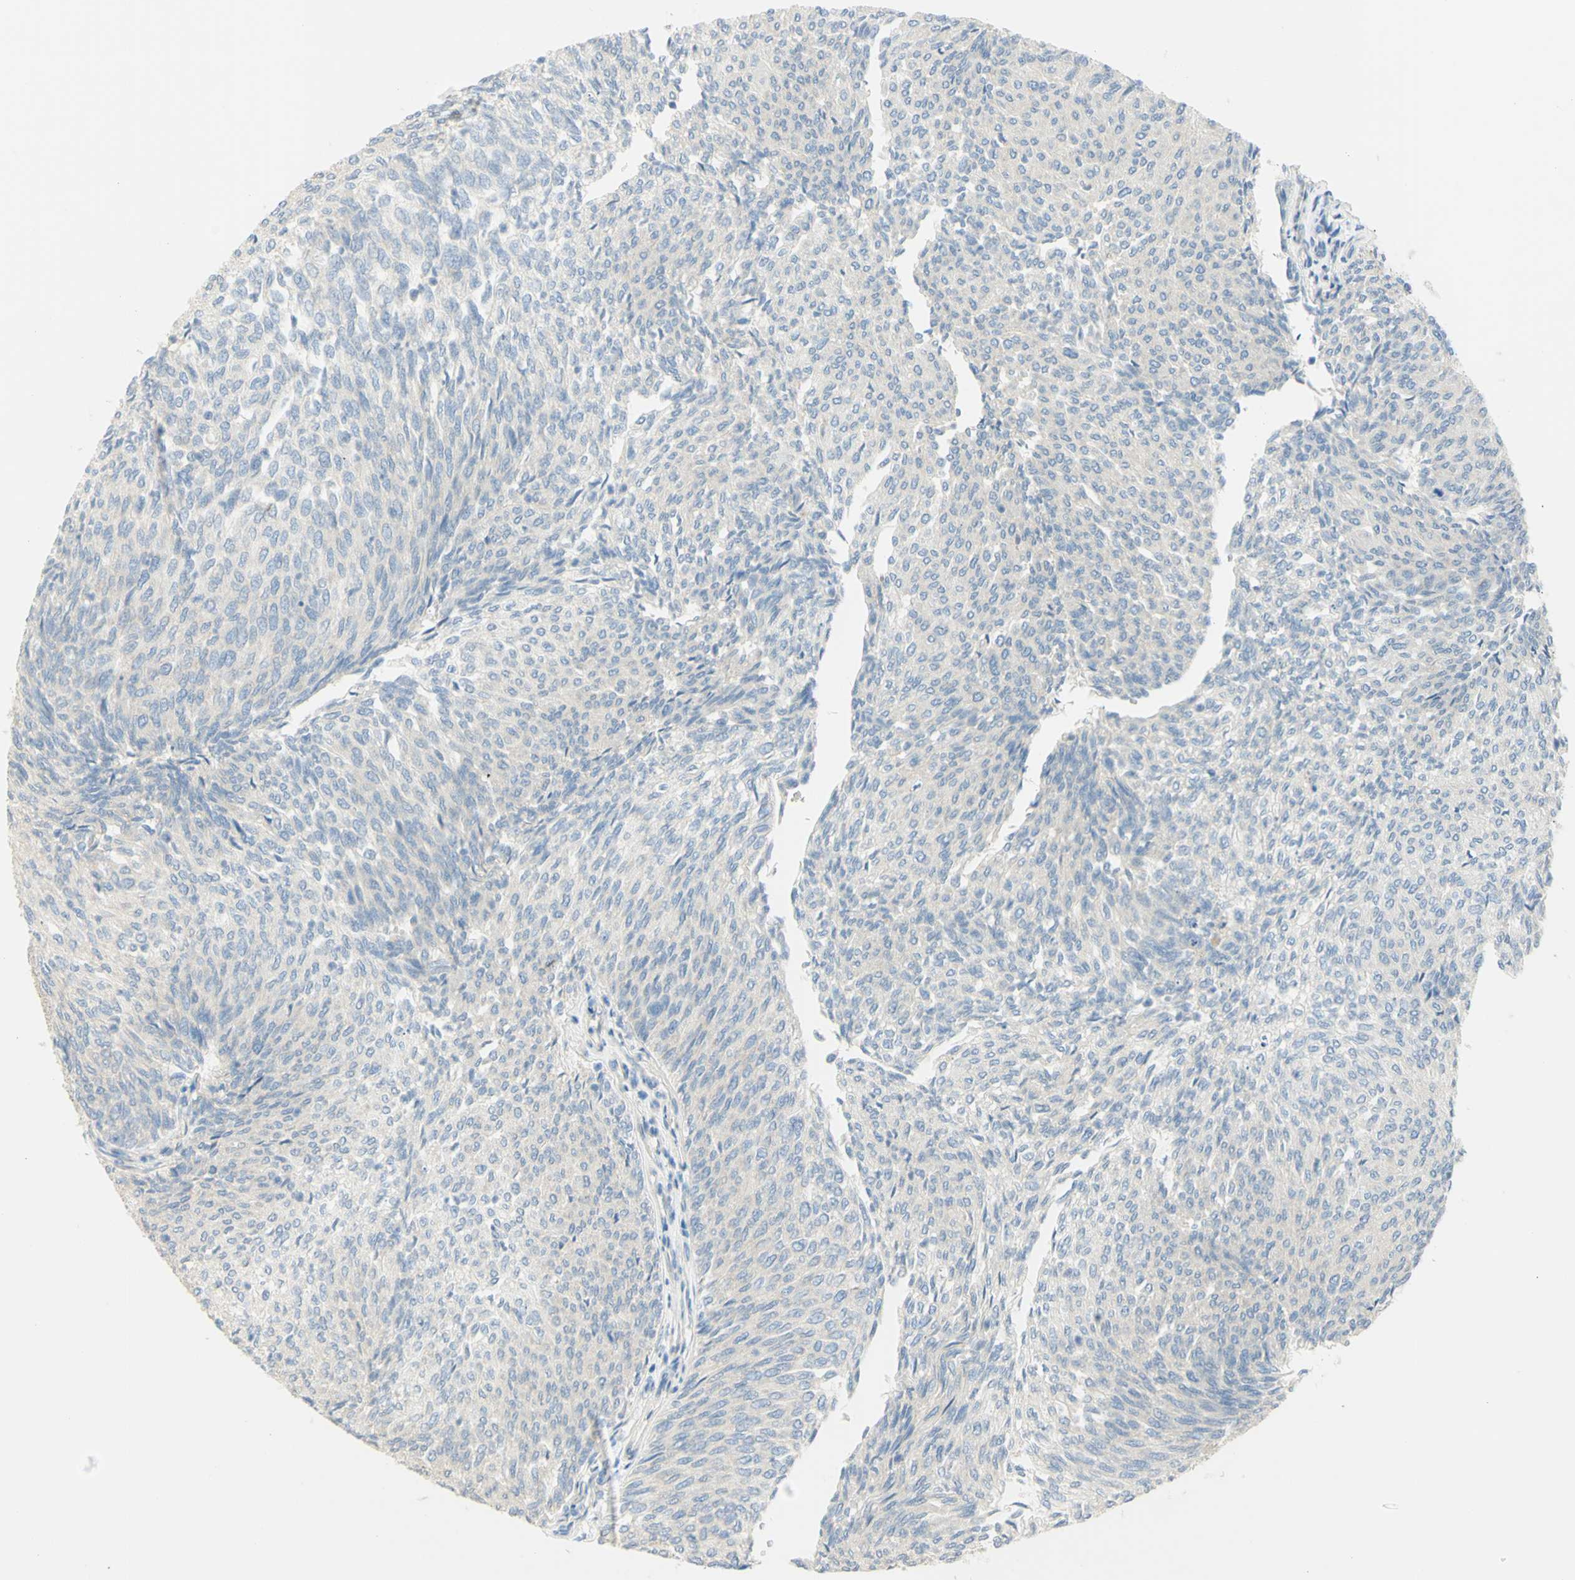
{"staining": {"intensity": "negative", "quantity": "none", "location": "none"}, "tissue": "urothelial cancer", "cell_type": "Tumor cells", "image_type": "cancer", "snomed": [{"axis": "morphology", "description": "Urothelial carcinoma, Low grade"}, {"axis": "topography", "description": "Urinary bladder"}], "caption": "Urothelial cancer was stained to show a protein in brown. There is no significant positivity in tumor cells.", "gene": "GCNT3", "patient": {"sex": "female", "age": 79}}